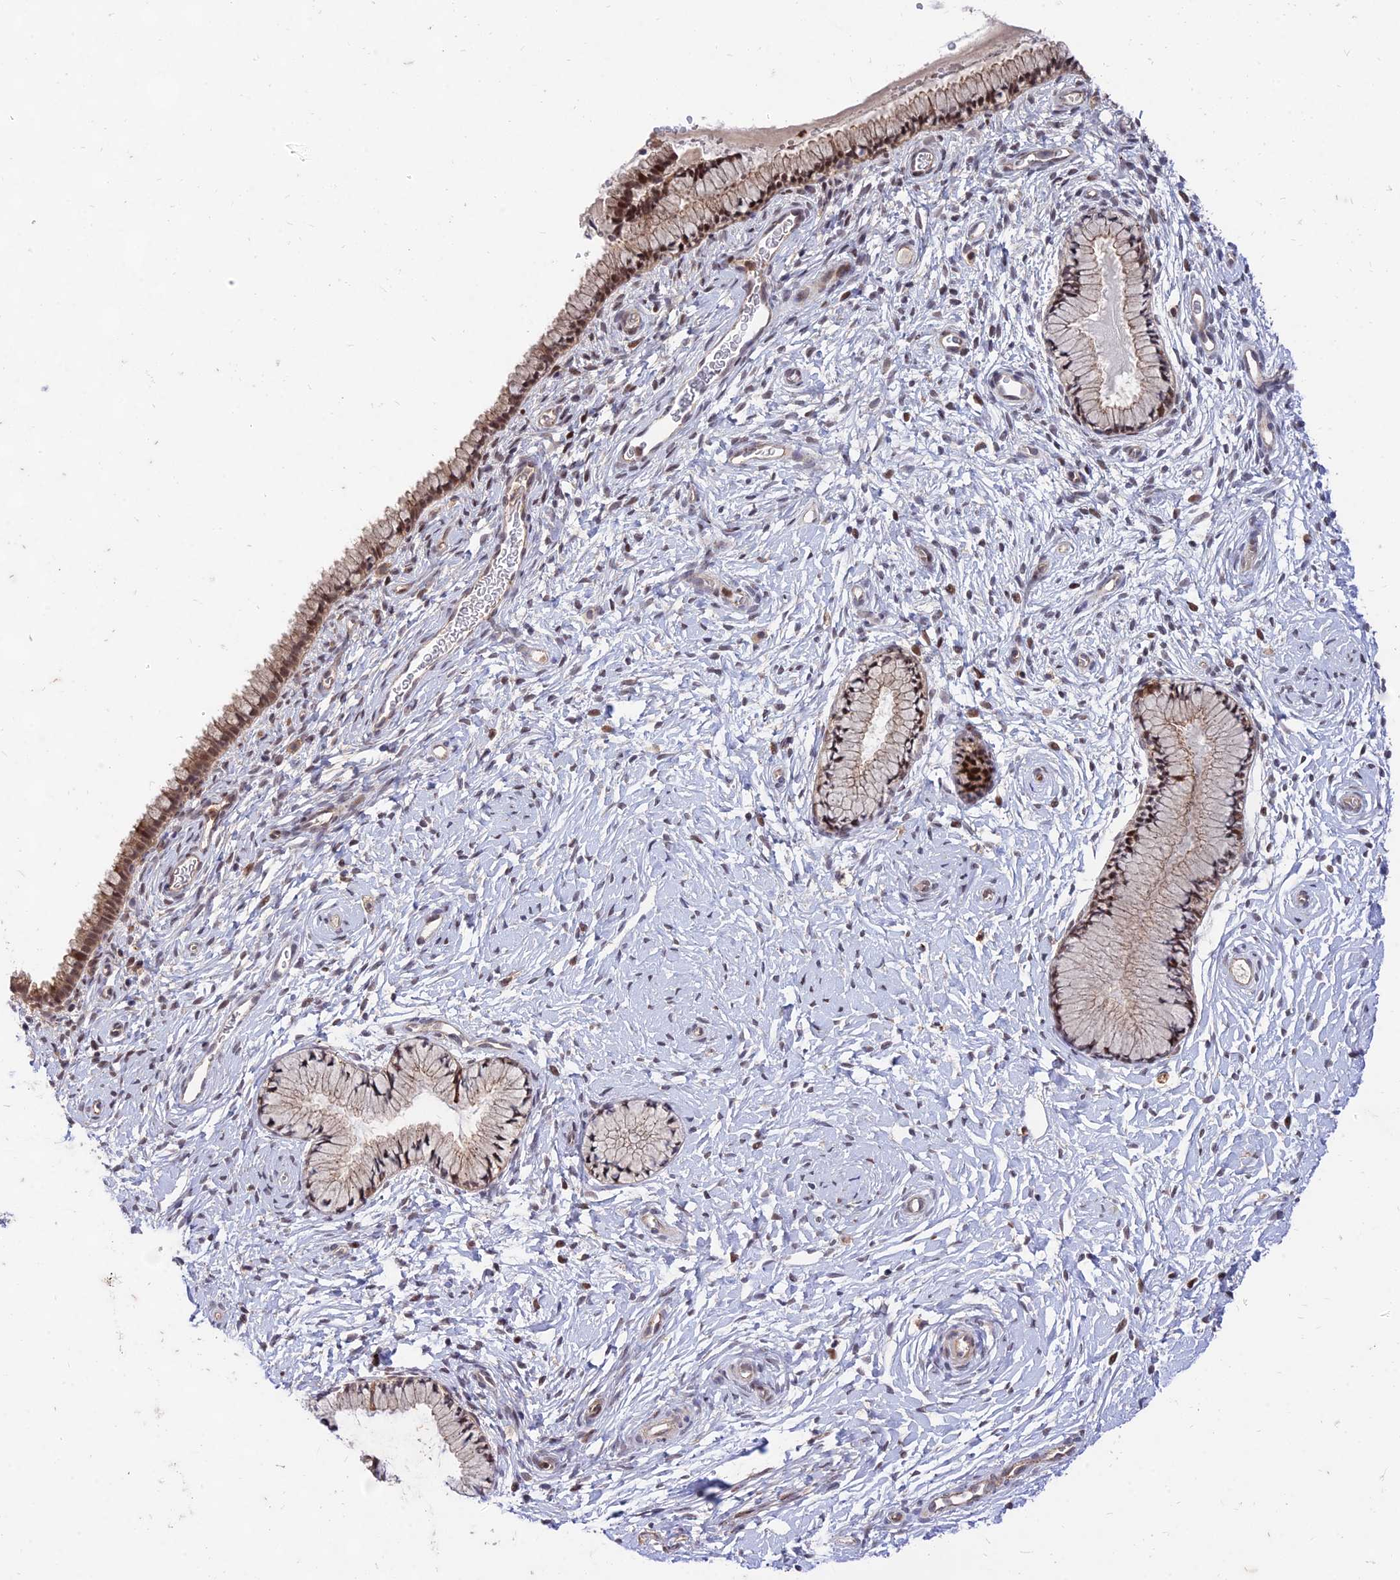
{"staining": {"intensity": "moderate", "quantity": ">75%", "location": "nuclear"}, "tissue": "cervix", "cell_type": "Glandular cells", "image_type": "normal", "snomed": [{"axis": "morphology", "description": "Normal tissue, NOS"}, {"axis": "topography", "description": "Cervix"}], "caption": "Moderate nuclear positivity for a protein is identified in approximately >75% of glandular cells of benign cervix using IHC.", "gene": "ZNF85", "patient": {"sex": "female", "age": 33}}